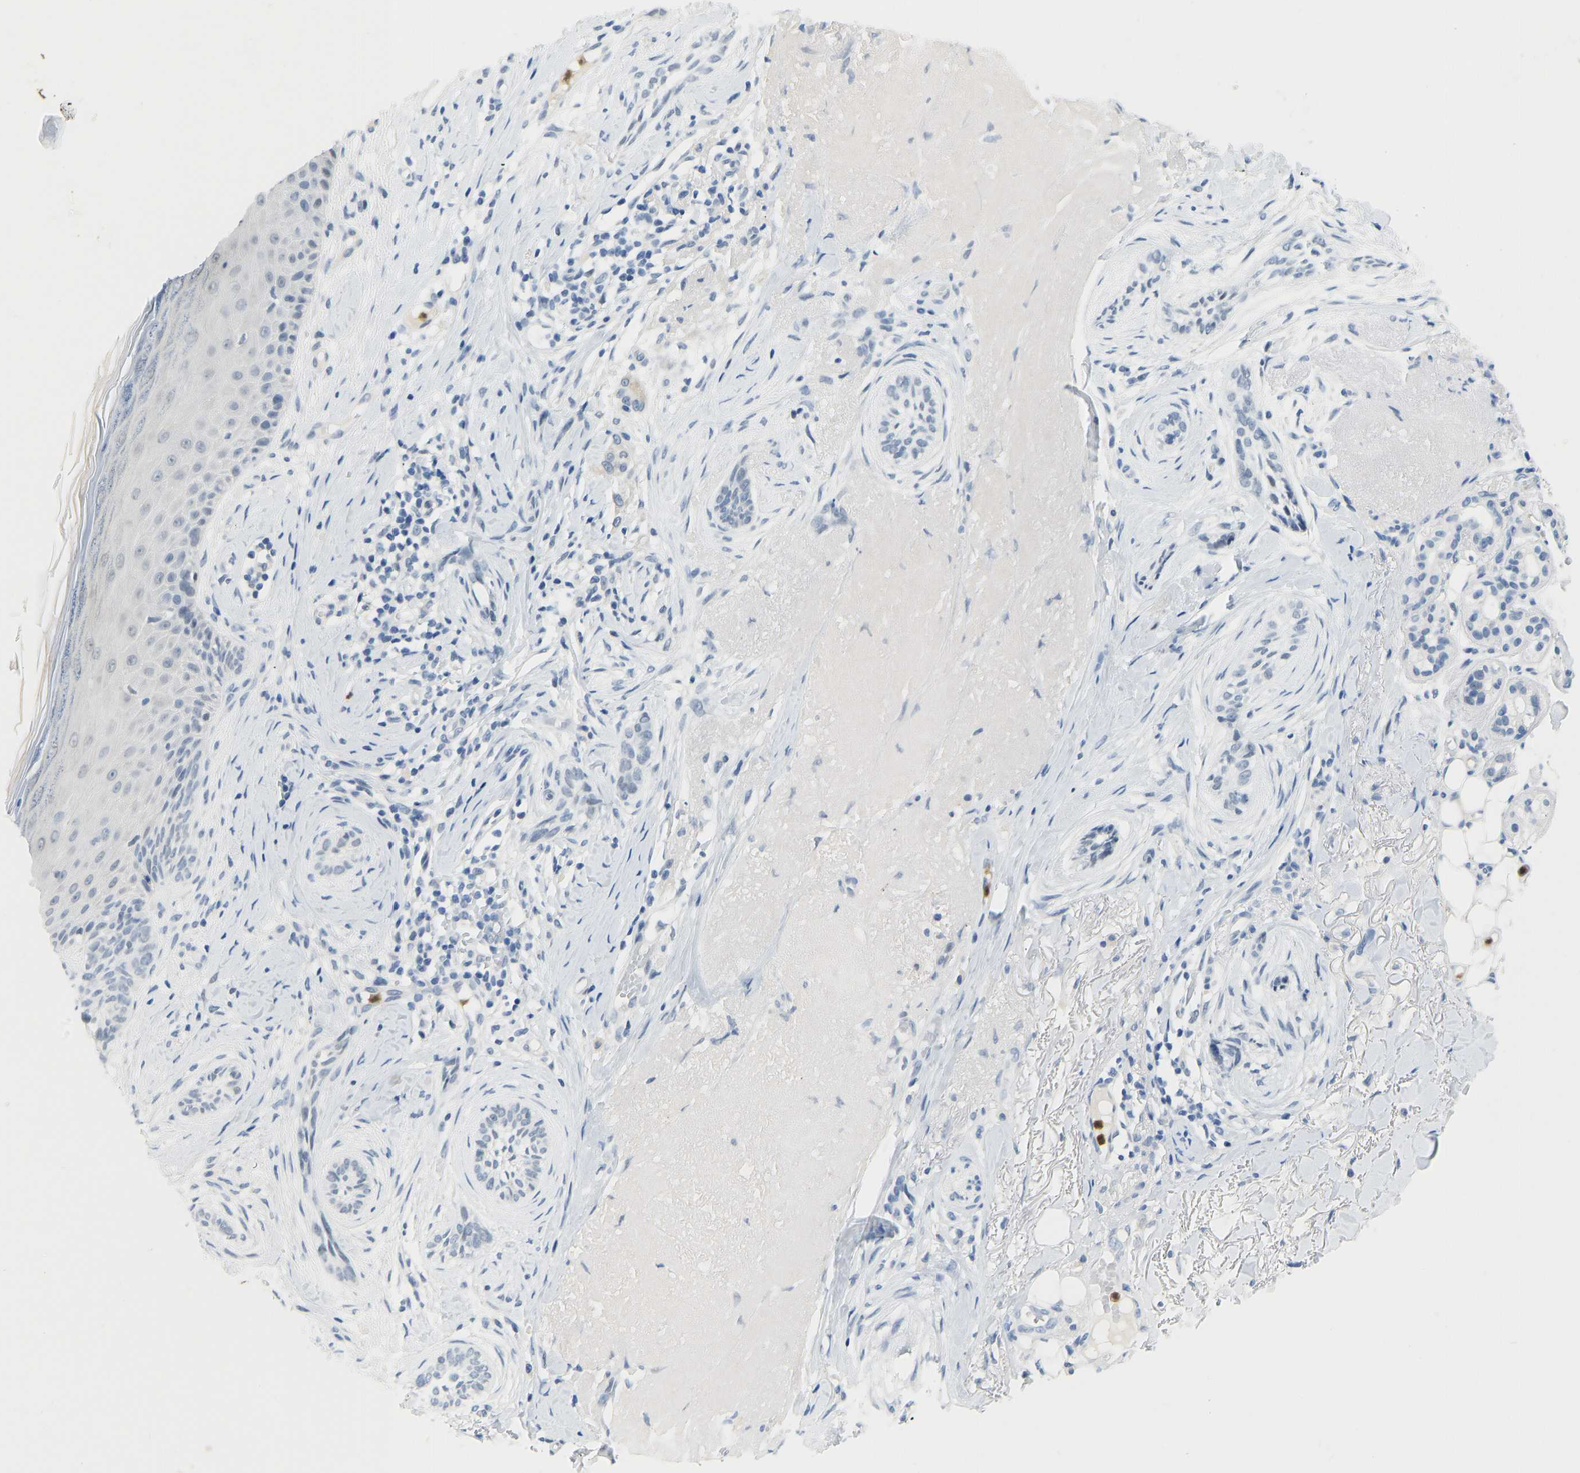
{"staining": {"intensity": "negative", "quantity": "none", "location": "none"}, "tissue": "skin cancer", "cell_type": "Tumor cells", "image_type": "cancer", "snomed": [{"axis": "morphology", "description": "Basal cell carcinoma"}, {"axis": "topography", "description": "Skin"}], "caption": "Immunohistochemistry (IHC) of skin basal cell carcinoma exhibits no staining in tumor cells.", "gene": "TXNDC2", "patient": {"sex": "female", "age": 88}}